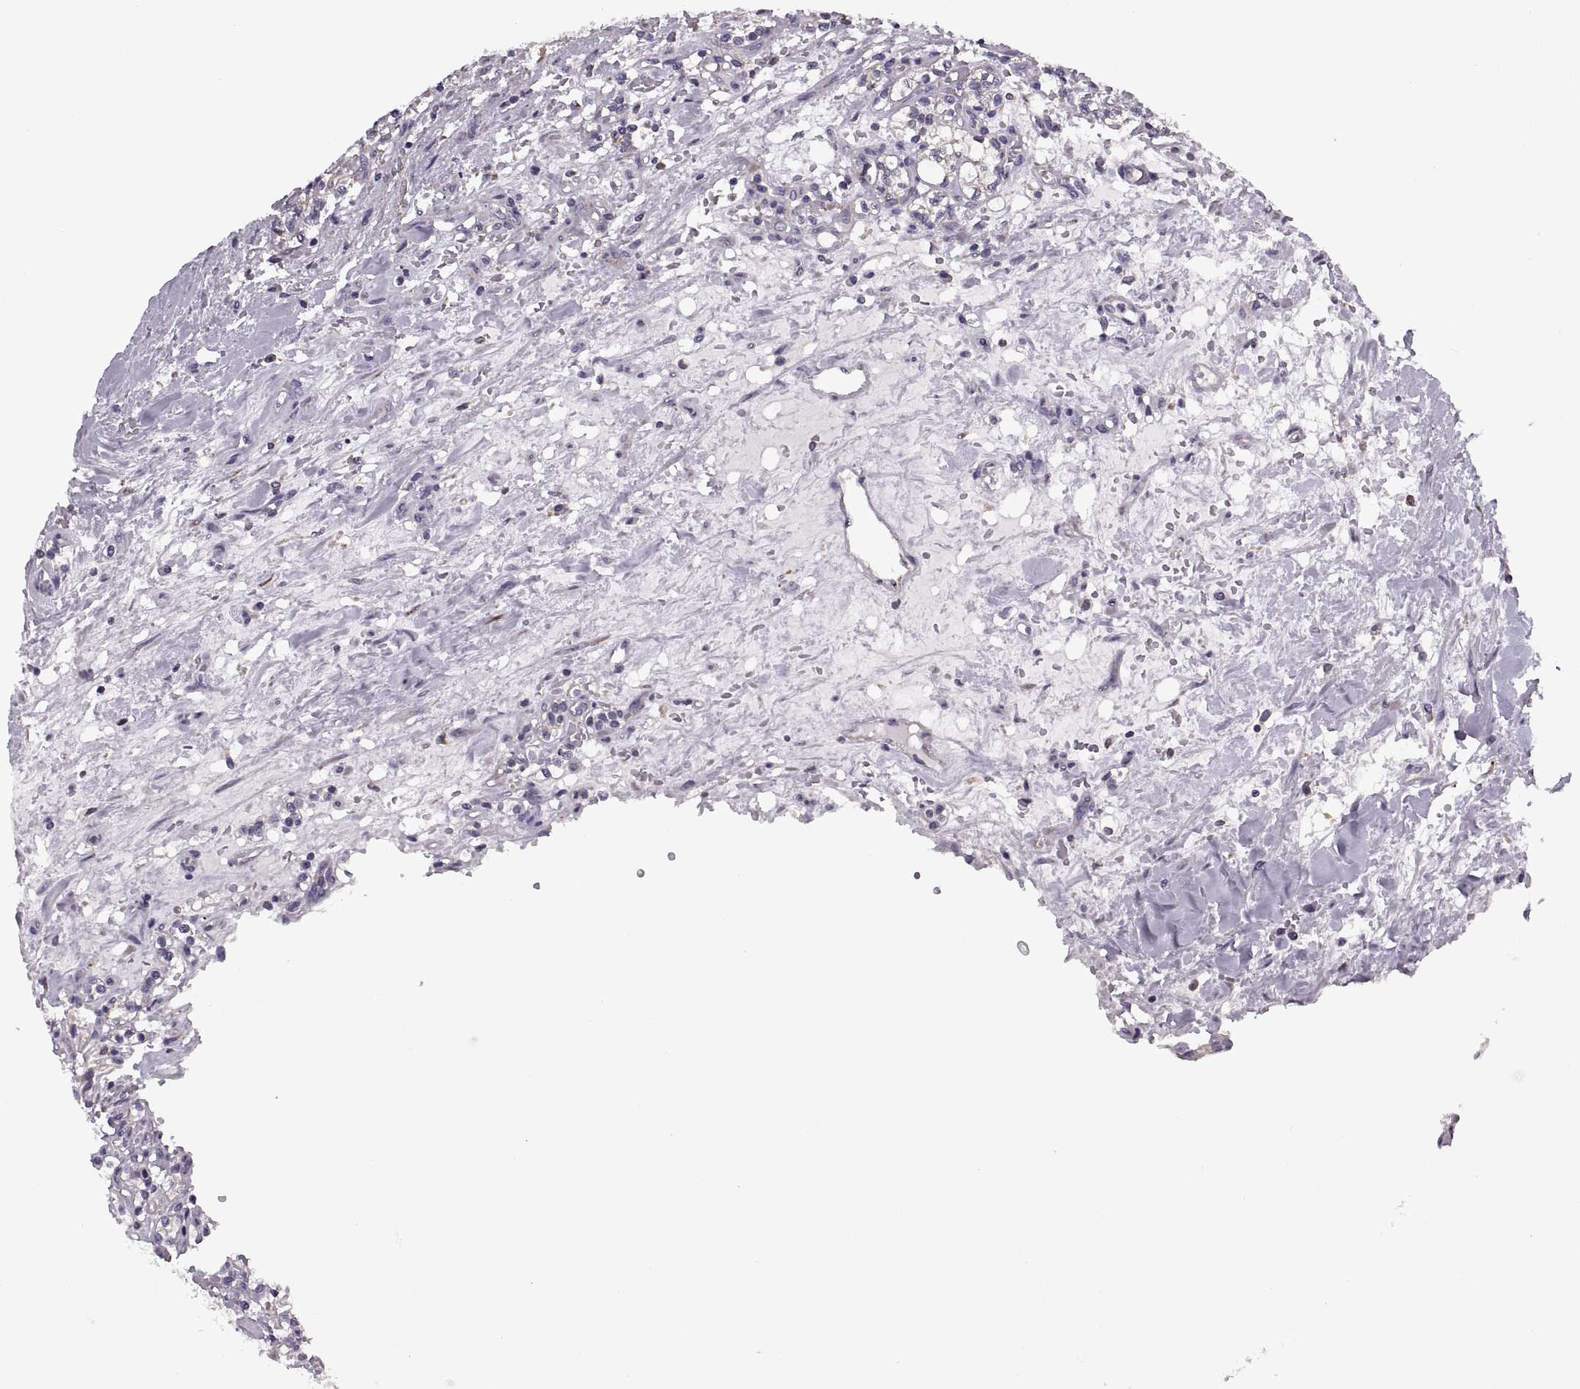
{"staining": {"intensity": "negative", "quantity": "none", "location": "none"}, "tissue": "renal cancer", "cell_type": "Tumor cells", "image_type": "cancer", "snomed": [{"axis": "morphology", "description": "Adenocarcinoma, NOS"}, {"axis": "topography", "description": "Kidney"}], "caption": "High magnification brightfield microscopy of renal cancer stained with DAB (3,3'-diaminobenzidine) (brown) and counterstained with hematoxylin (blue): tumor cells show no significant positivity.", "gene": "LETM2", "patient": {"sex": "male", "age": 36}}